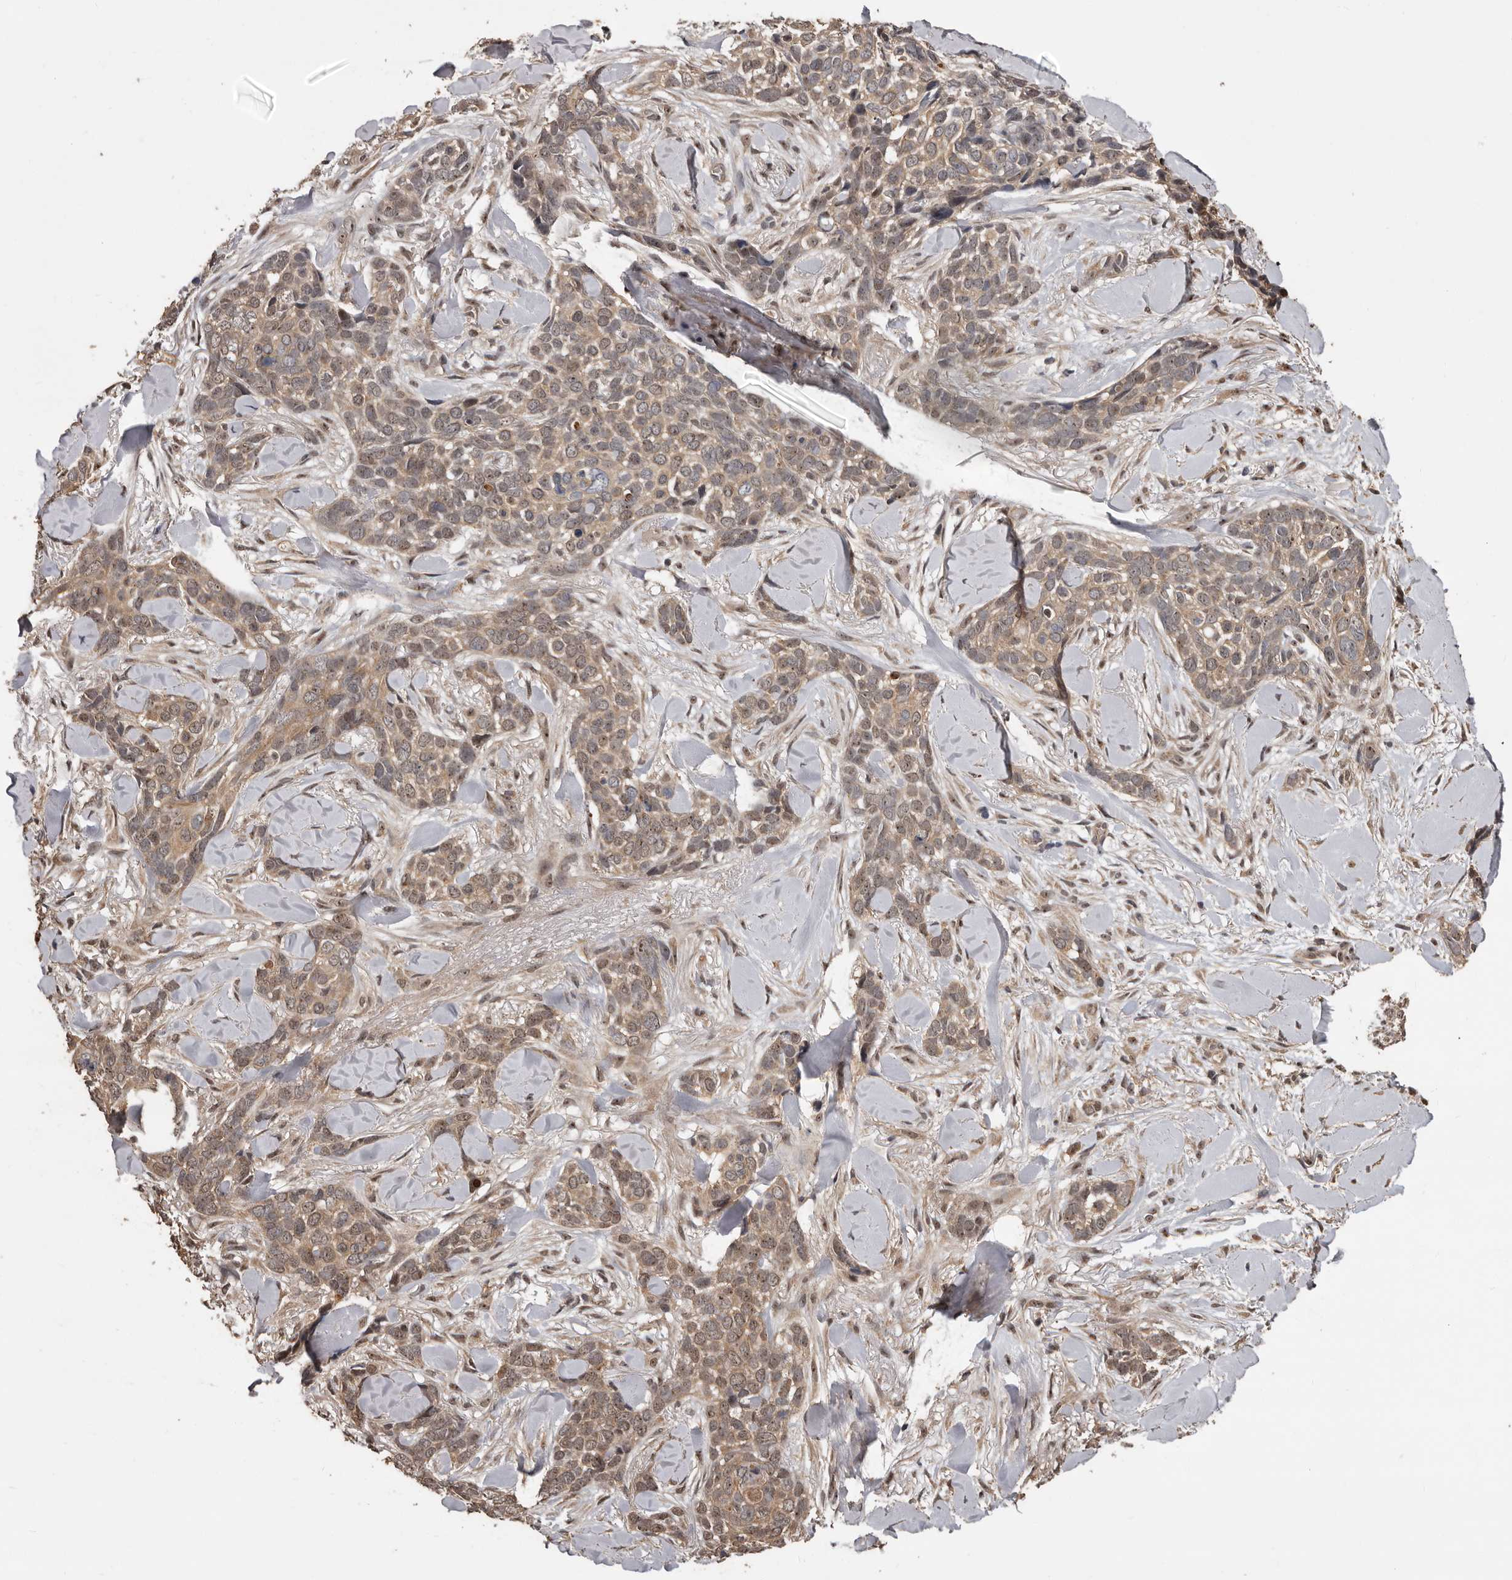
{"staining": {"intensity": "weak", "quantity": ">75%", "location": "cytoplasmic/membranous,nuclear"}, "tissue": "skin cancer", "cell_type": "Tumor cells", "image_type": "cancer", "snomed": [{"axis": "morphology", "description": "Basal cell carcinoma"}, {"axis": "topography", "description": "Skin"}], "caption": "Weak cytoplasmic/membranous and nuclear positivity for a protein is appreciated in about >75% of tumor cells of skin cancer using IHC.", "gene": "VPS37A", "patient": {"sex": "female", "age": 82}}